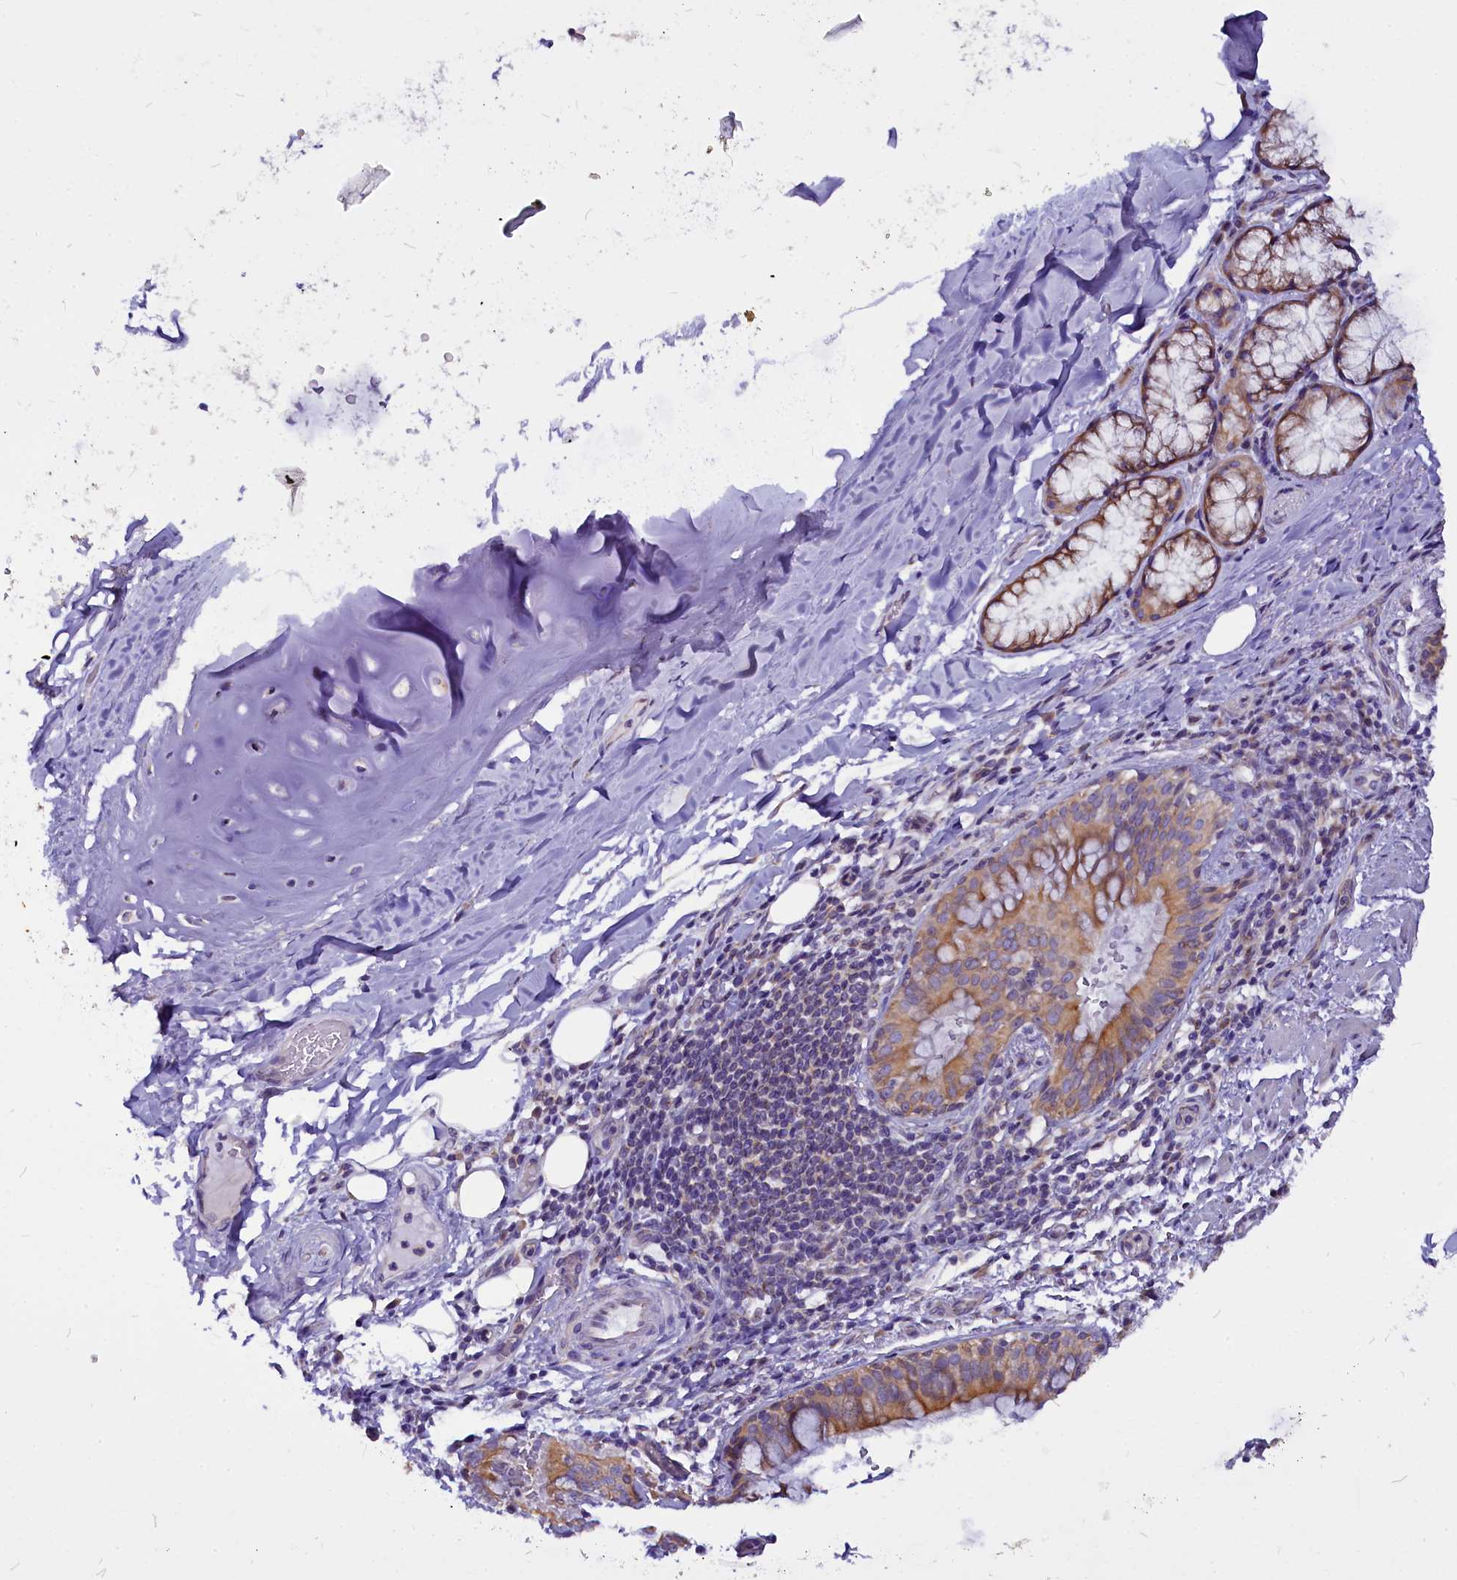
{"staining": {"intensity": "moderate", "quantity": ">75%", "location": "cytoplasmic/membranous"}, "tissue": "bronchus", "cell_type": "Respiratory epithelial cells", "image_type": "normal", "snomed": [{"axis": "morphology", "description": "Normal tissue, NOS"}, {"axis": "topography", "description": "Lymph node"}, {"axis": "topography", "description": "Cartilage tissue"}, {"axis": "topography", "description": "Bronchus"}], "caption": "This photomicrograph displays immunohistochemistry (IHC) staining of unremarkable bronchus, with medium moderate cytoplasmic/membranous expression in about >75% of respiratory epithelial cells.", "gene": "CEP170", "patient": {"sex": "male", "age": 63}}